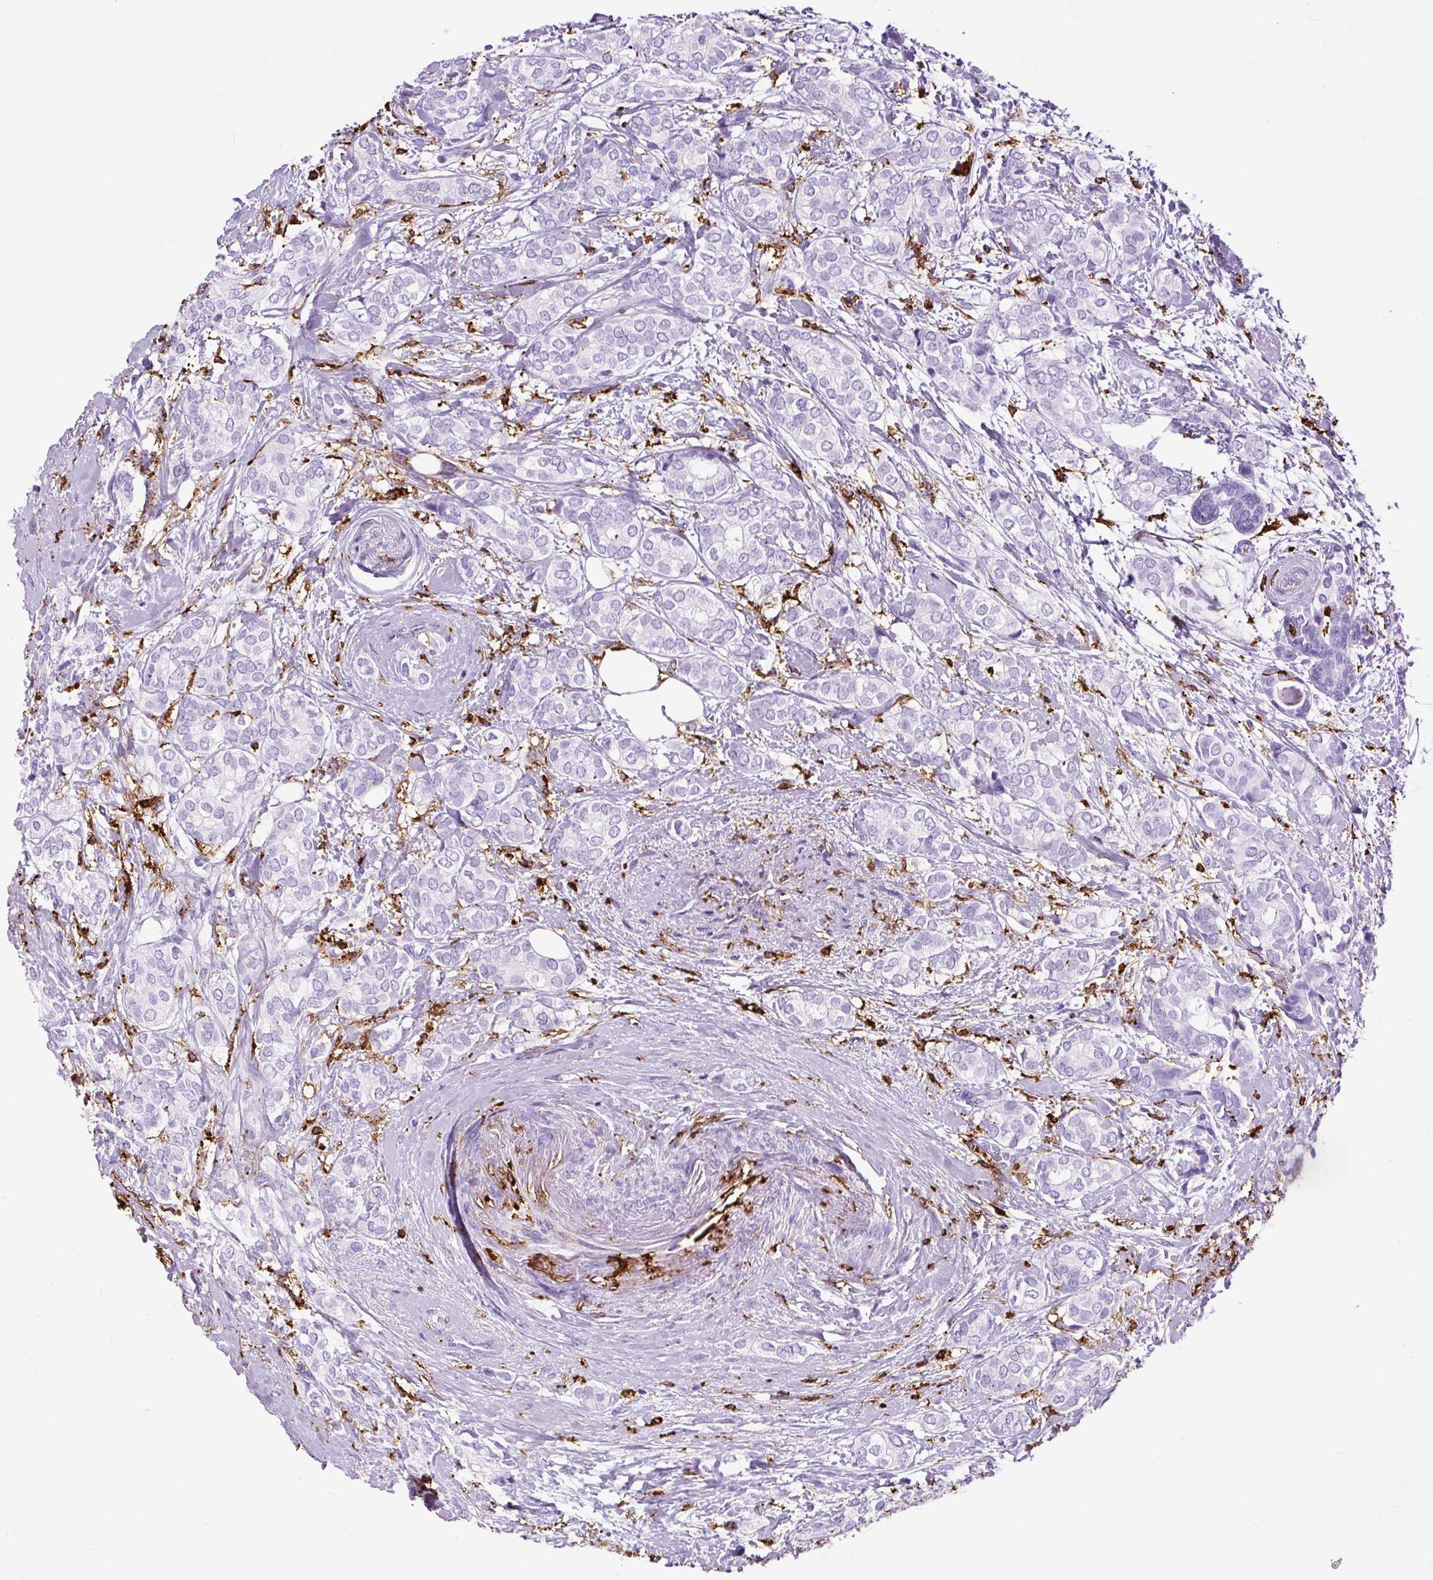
{"staining": {"intensity": "negative", "quantity": "none", "location": "none"}, "tissue": "breast cancer", "cell_type": "Tumor cells", "image_type": "cancer", "snomed": [{"axis": "morphology", "description": "Duct carcinoma"}, {"axis": "topography", "description": "Breast"}], "caption": "A high-resolution histopathology image shows immunohistochemistry (IHC) staining of intraductal carcinoma (breast), which demonstrates no significant staining in tumor cells. (DAB immunohistochemistry (IHC), high magnification).", "gene": "HLA-DRA", "patient": {"sex": "female", "age": 73}}